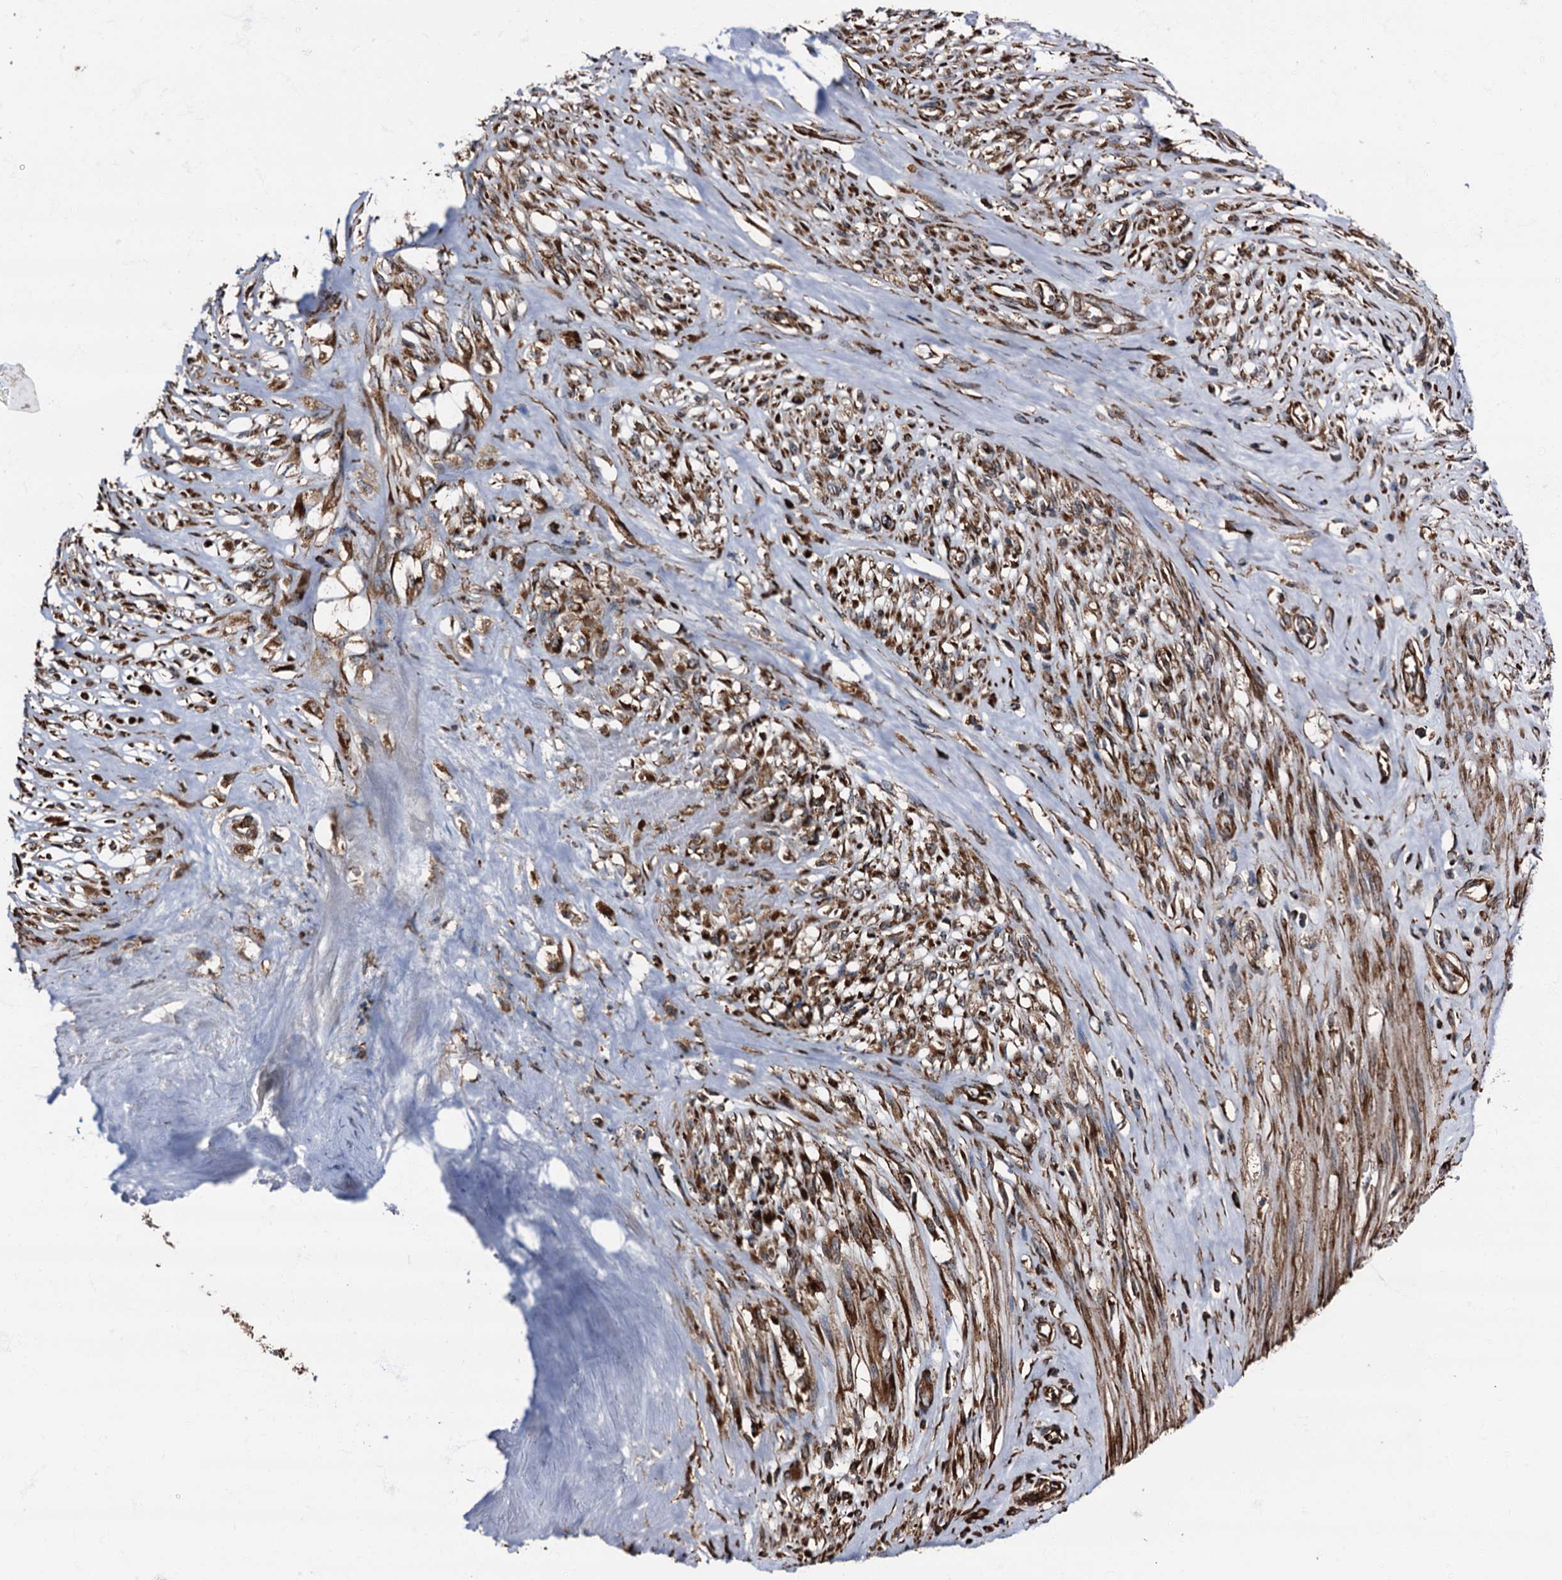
{"staining": {"intensity": "strong", "quantity": ">75%", "location": "cytoplasmic/membranous"}, "tissue": "stomach cancer", "cell_type": "Tumor cells", "image_type": "cancer", "snomed": [{"axis": "morphology", "description": "Adenocarcinoma, NOS"}, {"axis": "morphology", "description": "Adenocarcinoma, High grade"}, {"axis": "topography", "description": "Stomach, upper"}, {"axis": "topography", "description": "Stomach, lower"}], "caption": "Protein expression analysis of human stomach cancer reveals strong cytoplasmic/membranous staining in approximately >75% of tumor cells.", "gene": "ATP2C1", "patient": {"sex": "female", "age": 65}}